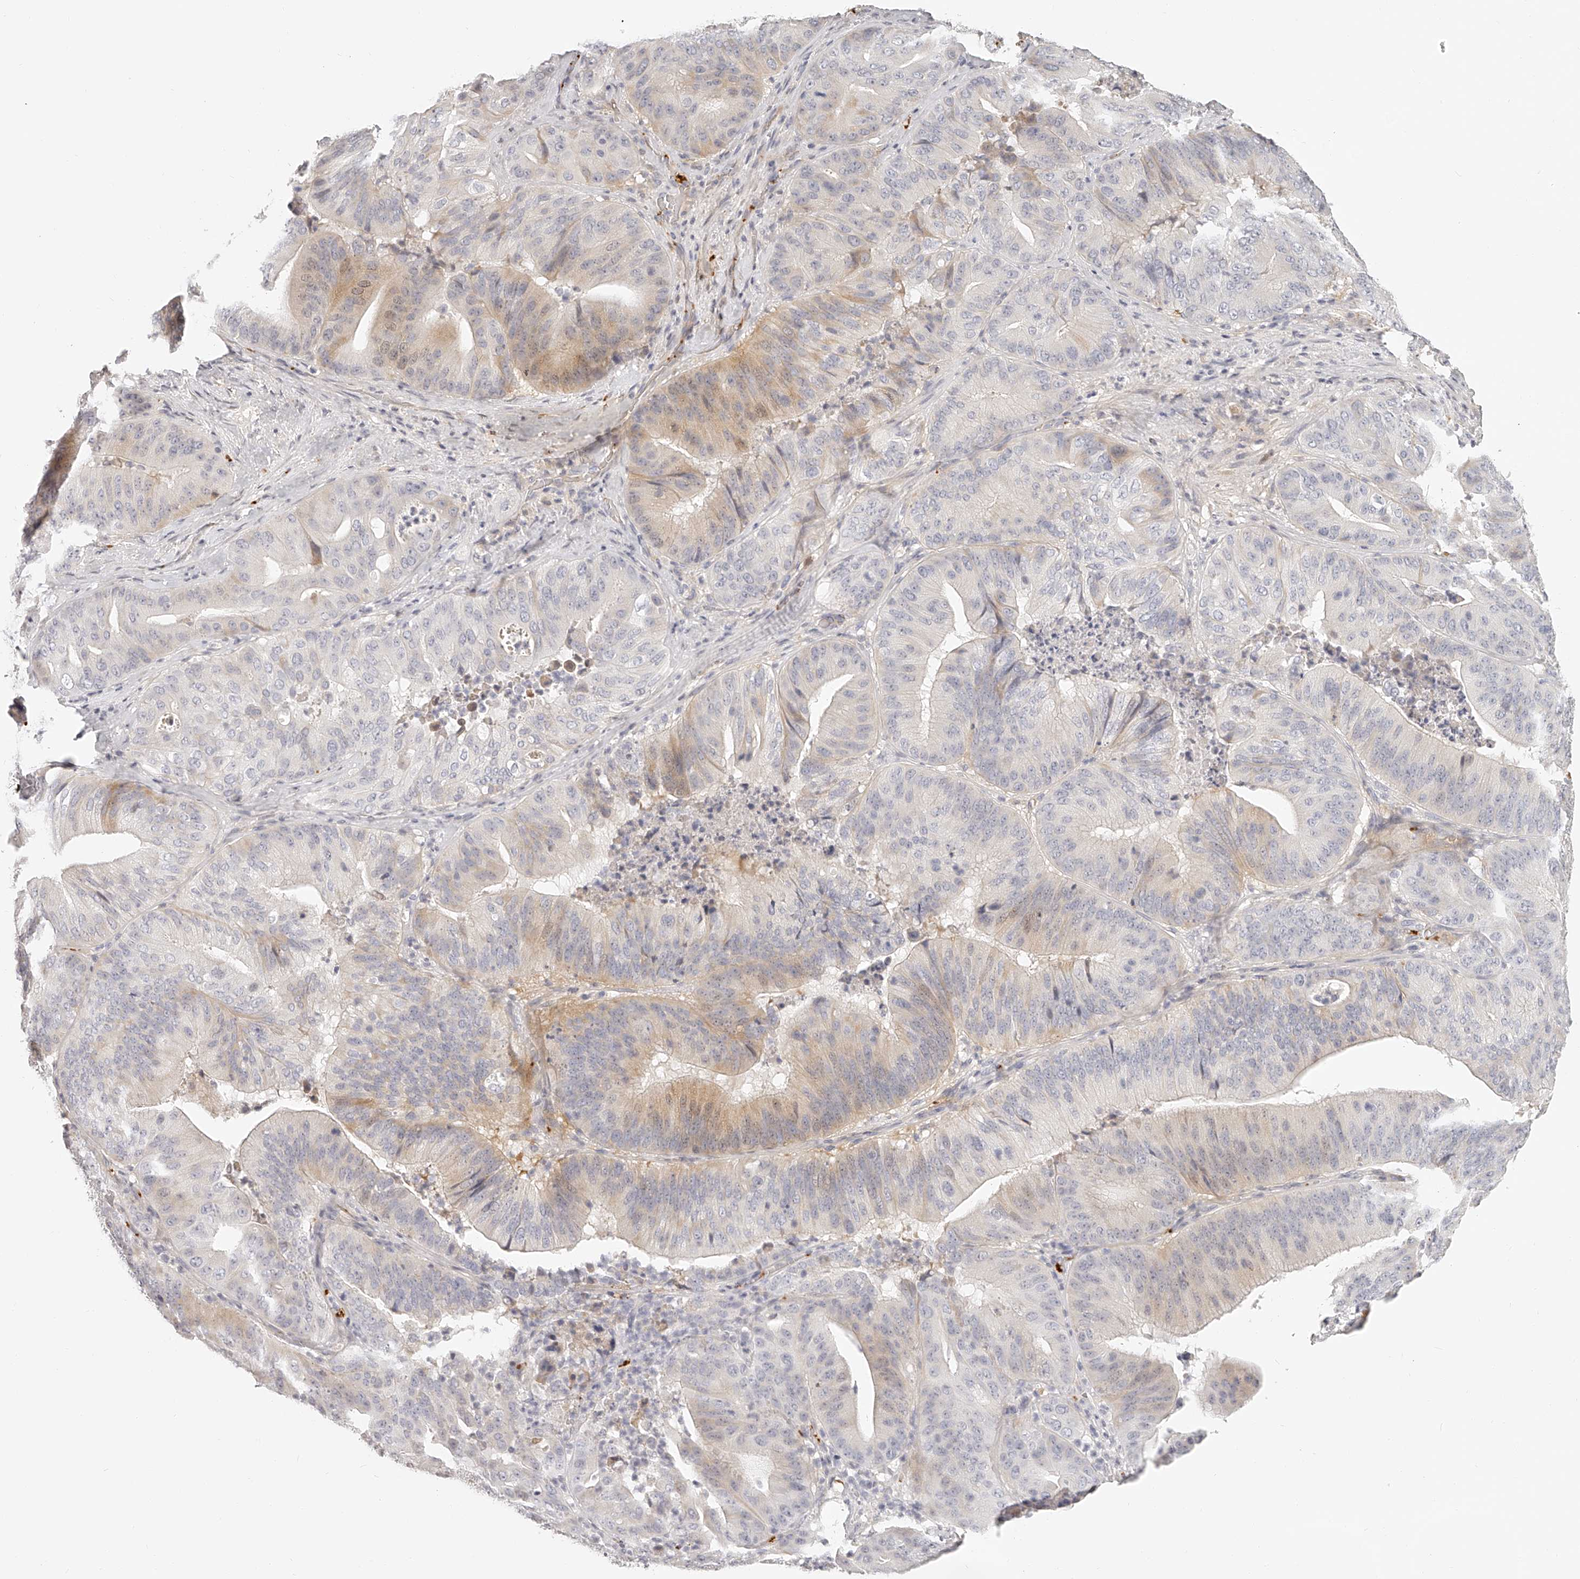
{"staining": {"intensity": "weak", "quantity": "<25%", "location": "cytoplasmic/membranous,nuclear"}, "tissue": "pancreatic cancer", "cell_type": "Tumor cells", "image_type": "cancer", "snomed": [{"axis": "morphology", "description": "Adenocarcinoma, NOS"}, {"axis": "topography", "description": "Pancreas"}], "caption": "Human pancreatic cancer (adenocarcinoma) stained for a protein using immunohistochemistry (IHC) shows no positivity in tumor cells.", "gene": "ITGB3", "patient": {"sex": "female", "age": 77}}